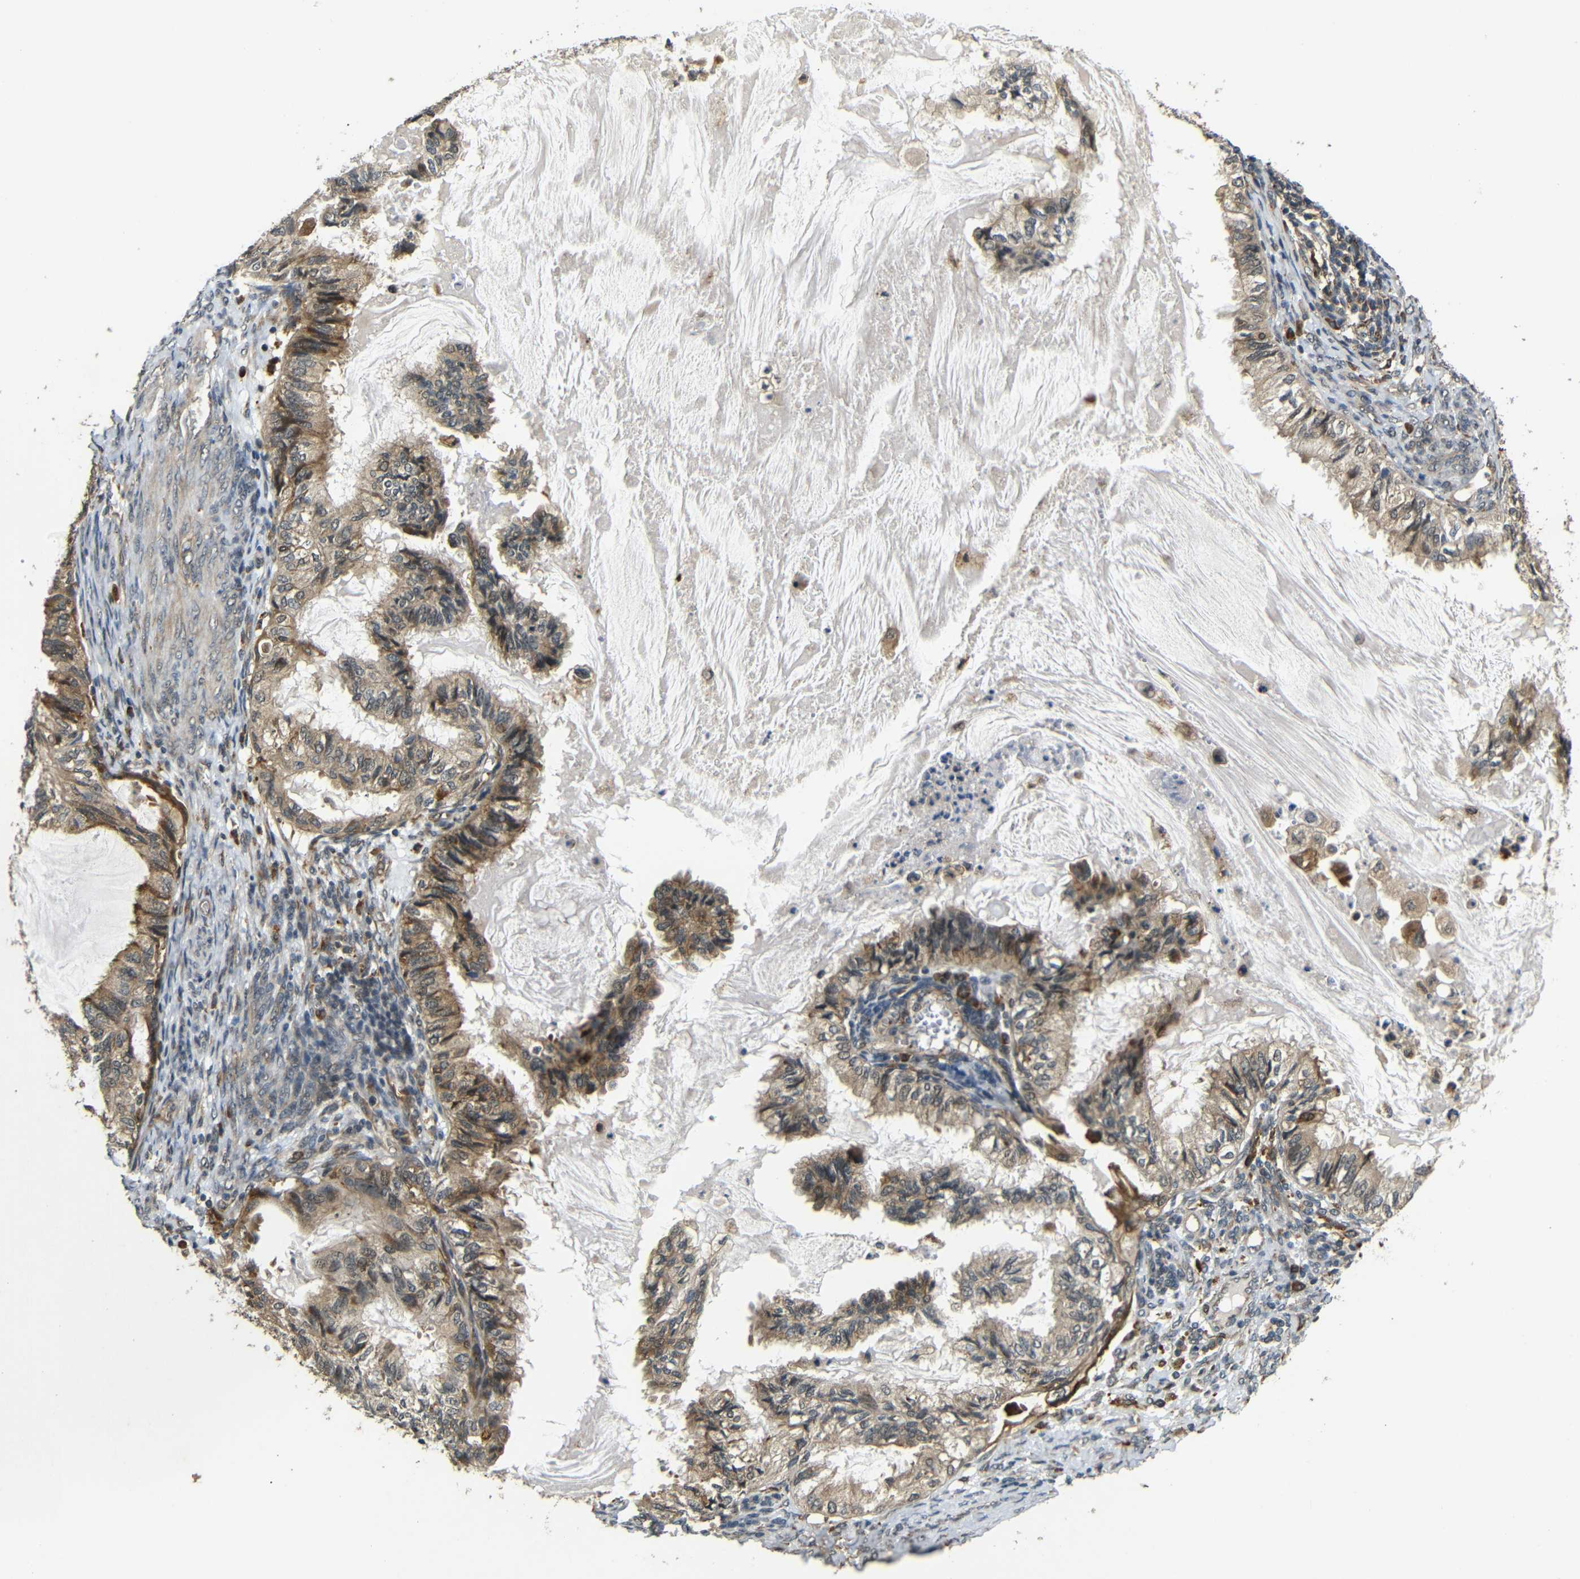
{"staining": {"intensity": "moderate", "quantity": ">75%", "location": "cytoplasmic/membranous"}, "tissue": "cervical cancer", "cell_type": "Tumor cells", "image_type": "cancer", "snomed": [{"axis": "morphology", "description": "Normal tissue, NOS"}, {"axis": "morphology", "description": "Adenocarcinoma, NOS"}, {"axis": "topography", "description": "Cervix"}, {"axis": "topography", "description": "Endometrium"}], "caption": "Cervical adenocarcinoma tissue exhibits moderate cytoplasmic/membranous expression in approximately >75% of tumor cells", "gene": "EPHB2", "patient": {"sex": "female", "age": 86}}